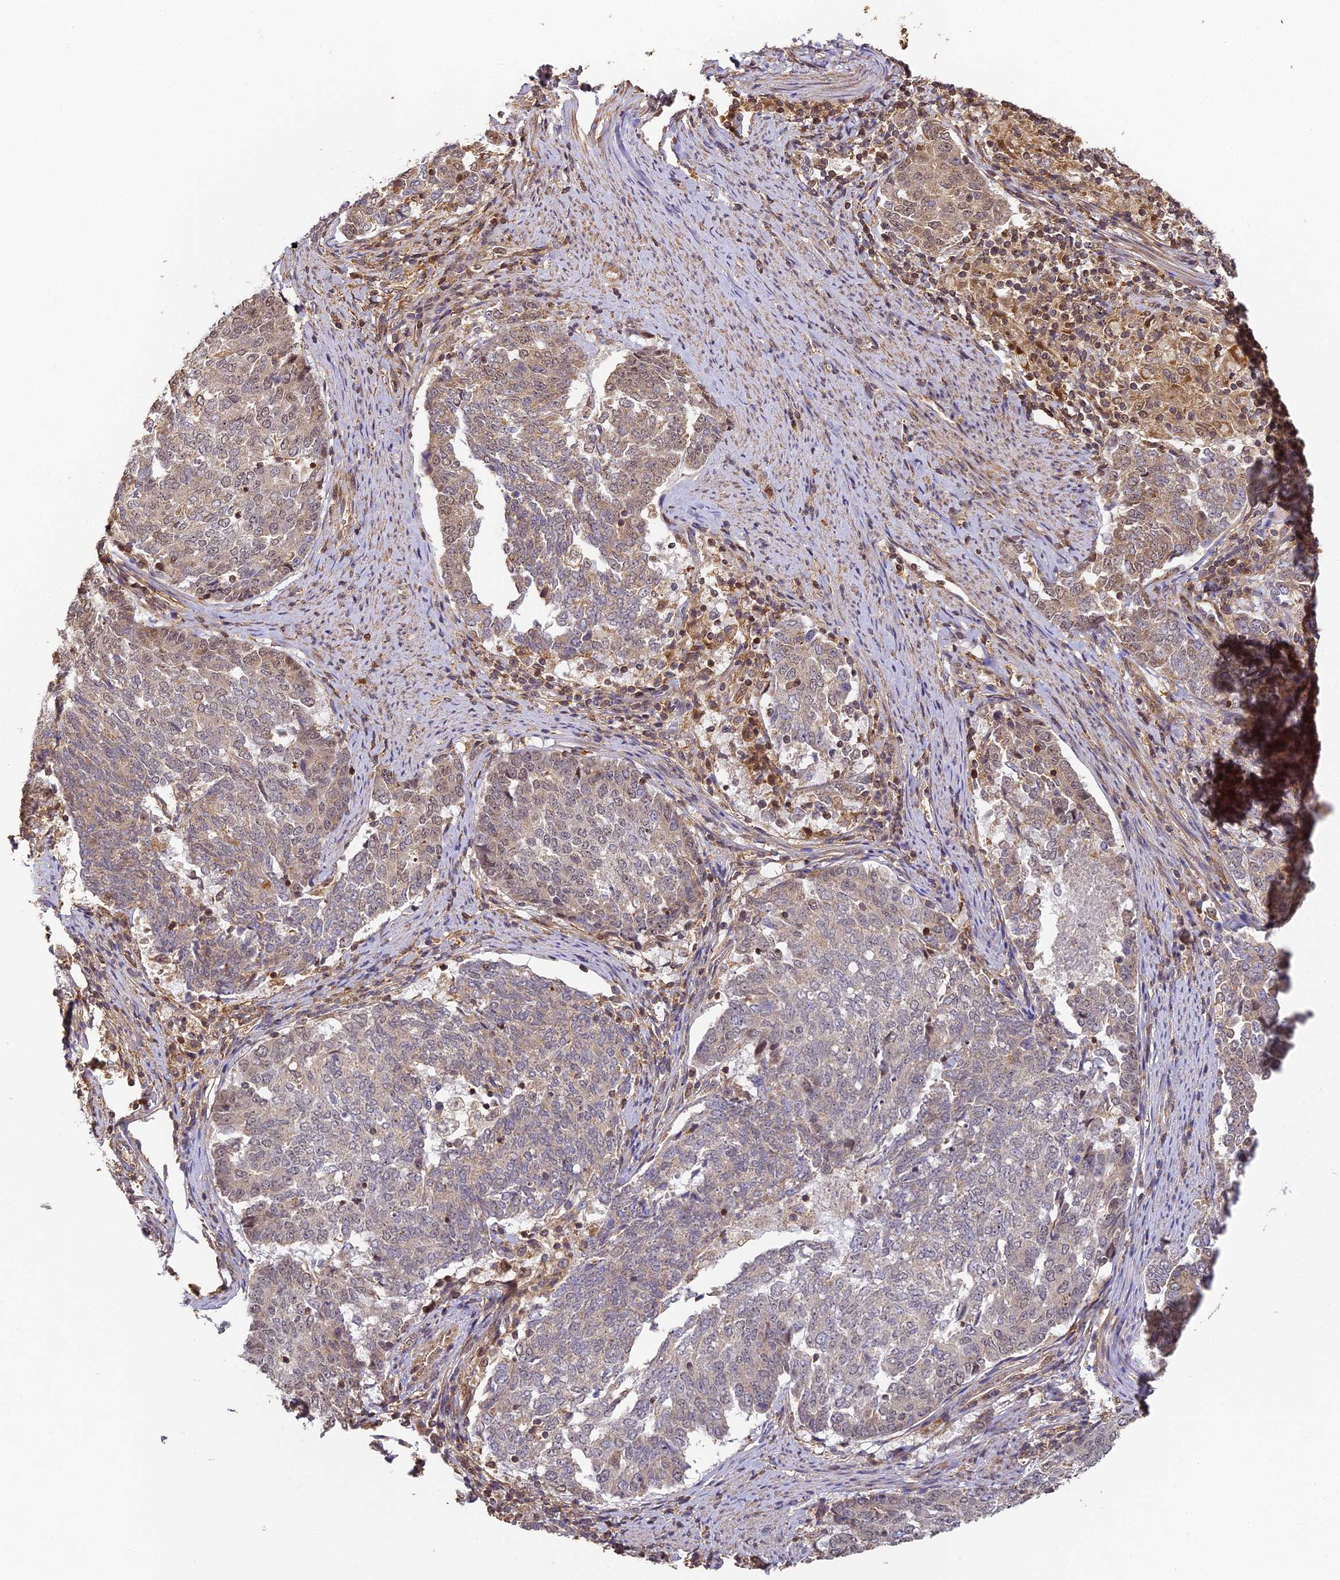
{"staining": {"intensity": "weak", "quantity": "25%-75%", "location": "cytoplasmic/membranous,nuclear"}, "tissue": "endometrial cancer", "cell_type": "Tumor cells", "image_type": "cancer", "snomed": [{"axis": "morphology", "description": "Adenocarcinoma, NOS"}, {"axis": "topography", "description": "Endometrium"}], "caption": "Adenocarcinoma (endometrial) stained with DAB (3,3'-diaminobenzidine) immunohistochemistry displays low levels of weak cytoplasmic/membranous and nuclear expression in approximately 25%-75% of tumor cells. (IHC, brightfield microscopy, high magnification).", "gene": "ZNF443", "patient": {"sex": "female", "age": 80}}